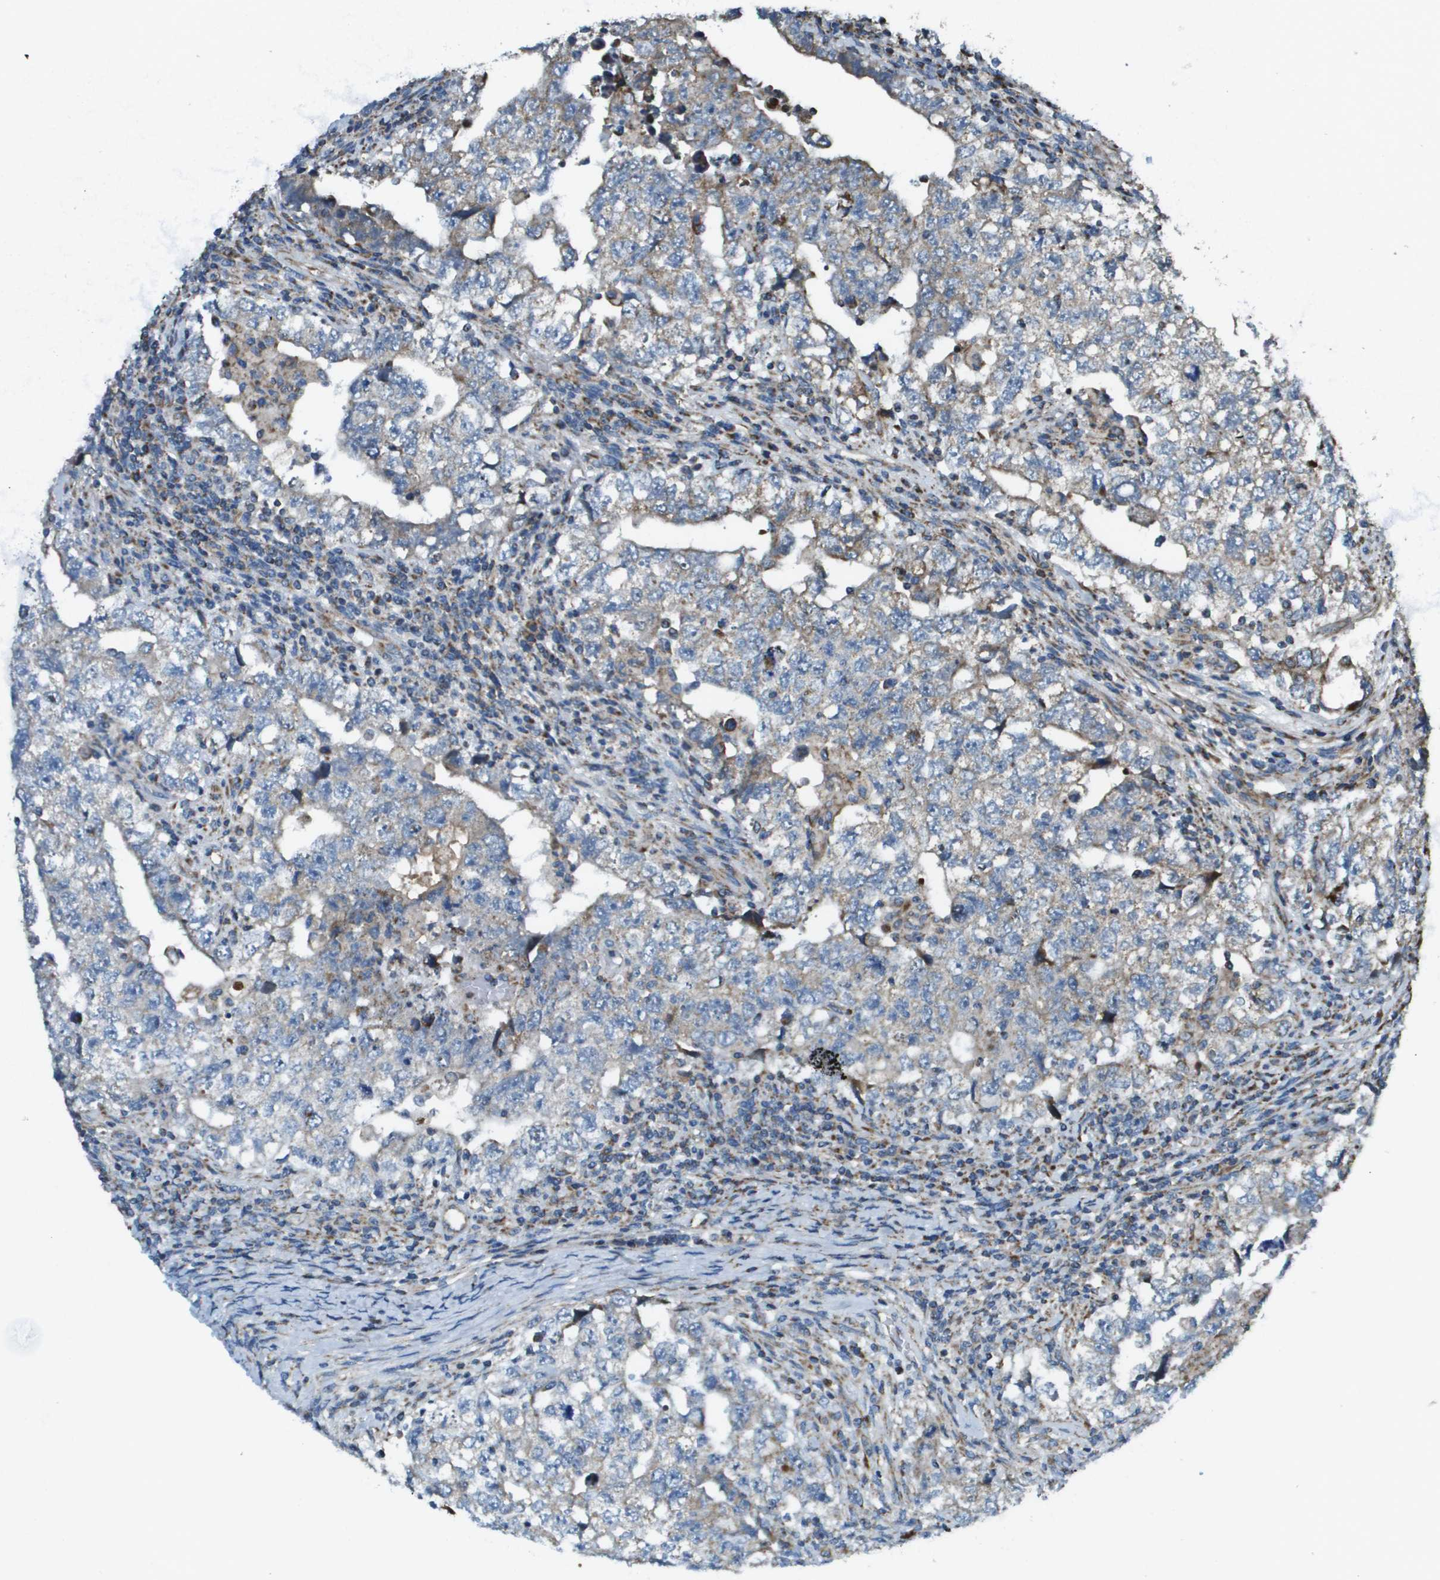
{"staining": {"intensity": "weak", "quantity": "<25%", "location": "cytoplasmic/membranous"}, "tissue": "testis cancer", "cell_type": "Tumor cells", "image_type": "cancer", "snomed": [{"axis": "morphology", "description": "Carcinoma, Embryonal, NOS"}, {"axis": "topography", "description": "Testis"}], "caption": "This is an IHC histopathology image of human testis cancer. There is no positivity in tumor cells.", "gene": "NRK", "patient": {"sex": "male", "age": 36}}